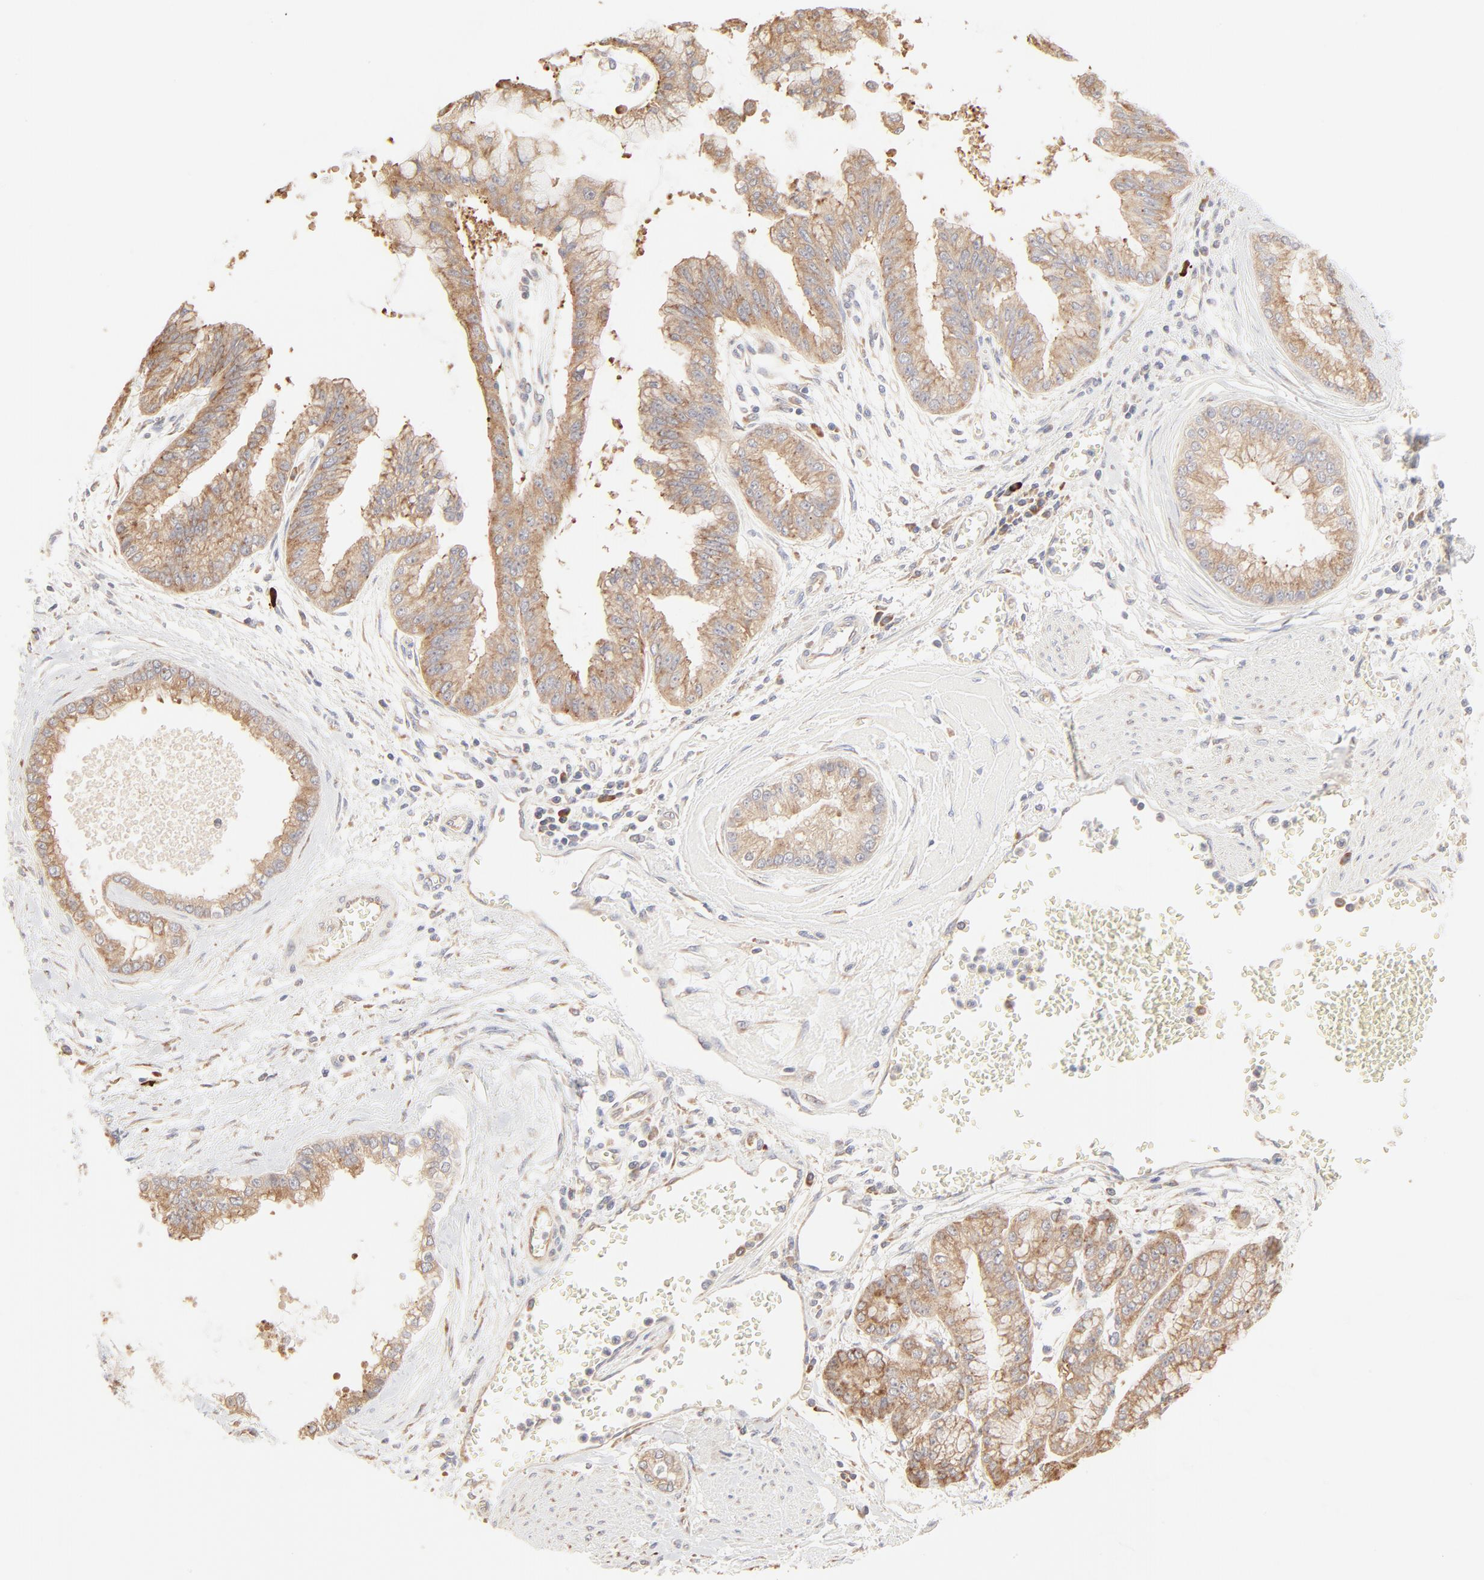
{"staining": {"intensity": "weak", "quantity": ">75%", "location": "cytoplasmic/membranous"}, "tissue": "liver cancer", "cell_type": "Tumor cells", "image_type": "cancer", "snomed": [{"axis": "morphology", "description": "Cholangiocarcinoma"}, {"axis": "topography", "description": "Liver"}], "caption": "Protein expression analysis of liver cholangiocarcinoma shows weak cytoplasmic/membranous staining in approximately >75% of tumor cells.", "gene": "RPS20", "patient": {"sex": "female", "age": 79}}